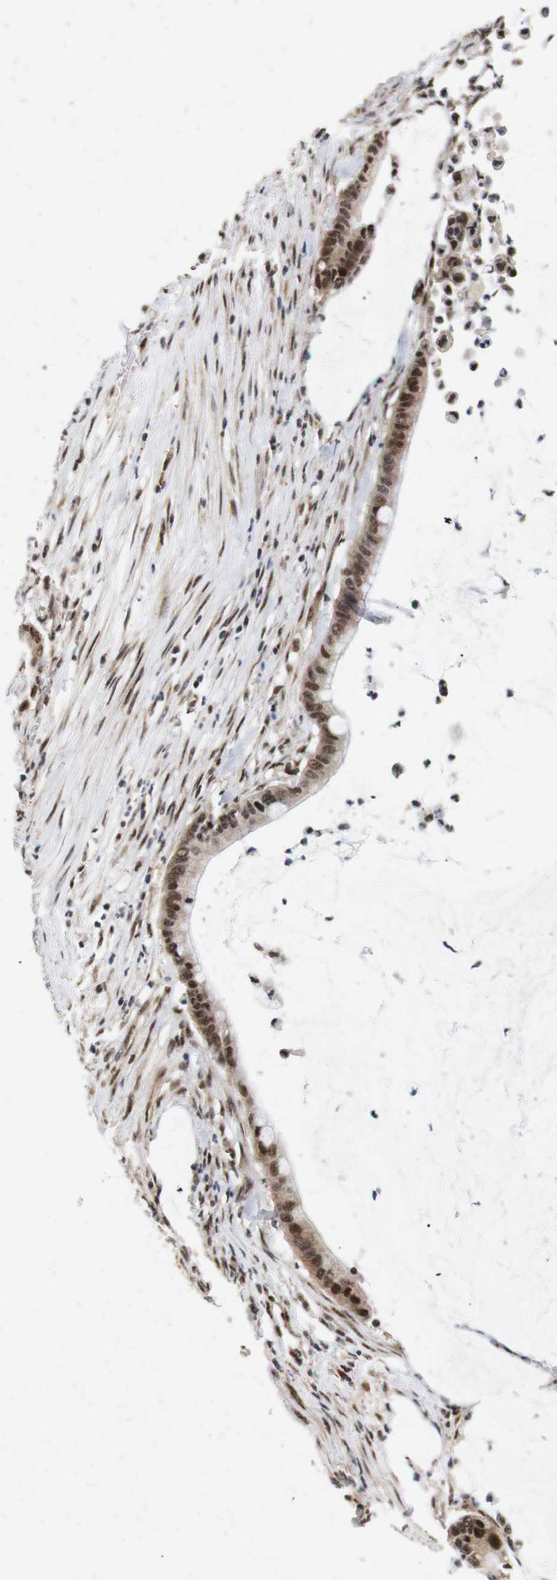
{"staining": {"intensity": "moderate", "quantity": ">75%", "location": "cytoplasmic/membranous,nuclear"}, "tissue": "pancreatic cancer", "cell_type": "Tumor cells", "image_type": "cancer", "snomed": [{"axis": "morphology", "description": "Adenocarcinoma, NOS"}, {"axis": "topography", "description": "Pancreas"}], "caption": "Moderate cytoplasmic/membranous and nuclear protein staining is identified in approximately >75% of tumor cells in pancreatic adenocarcinoma. (DAB (3,3'-diaminobenzidine) IHC, brown staining for protein, blue staining for nuclei).", "gene": "PYM1", "patient": {"sex": "male", "age": 41}}